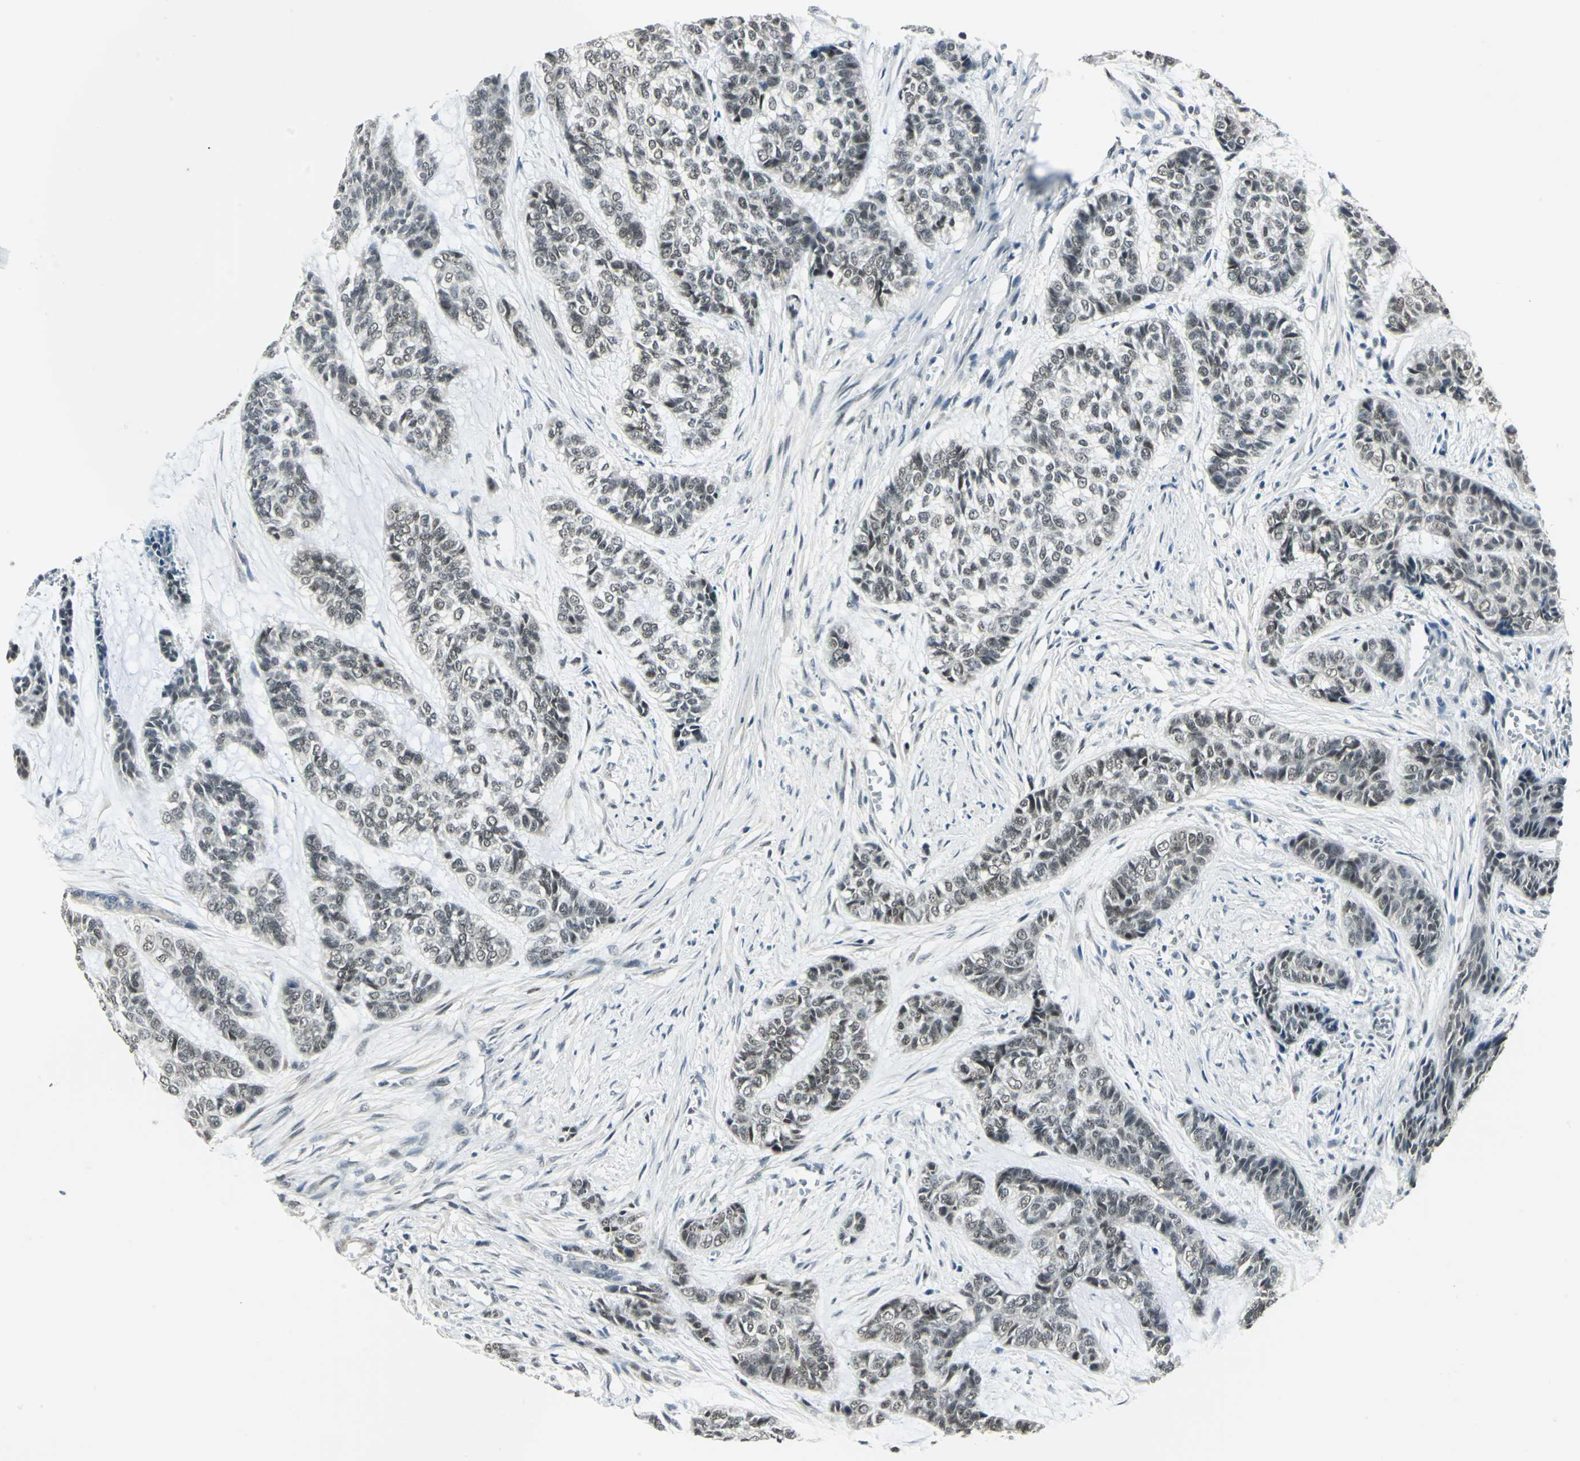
{"staining": {"intensity": "weak", "quantity": "<25%", "location": "nuclear"}, "tissue": "skin cancer", "cell_type": "Tumor cells", "image_type": "cancer", "snomed": [{"axis": "morphology", "description": "Basal cell carcinoma"}, {"axis": "topography", "description": "Skin"}], "caption": "Skin cancer was stained to show a protein in brown. There is no significant expression in tumor cells.", "gene": "MTA1", "patient": {"sex": "female", "age": 64}}